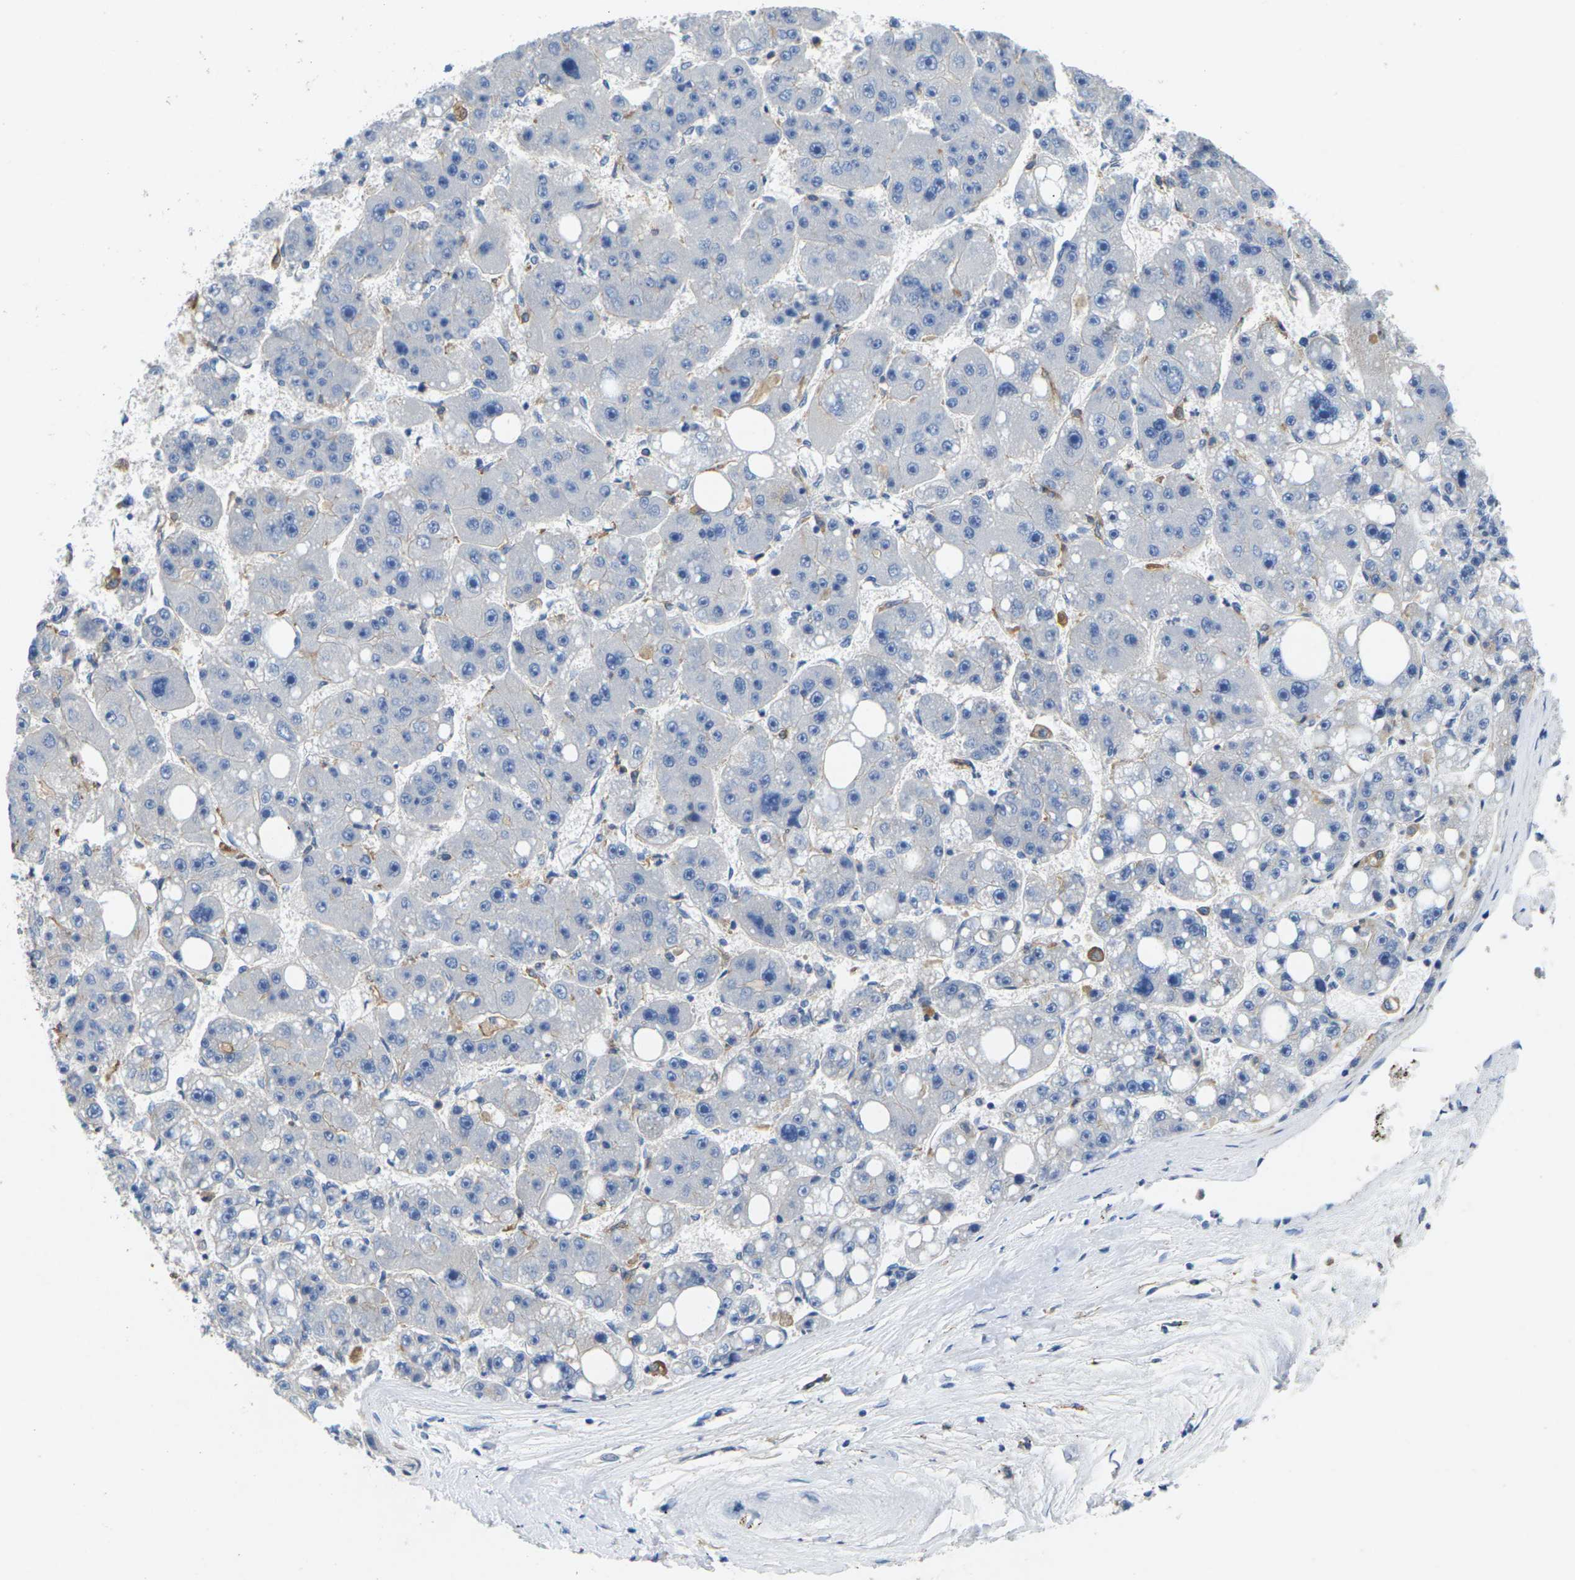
{"staining": {"intensity": "negative", "quantity": "none", "location": "none"}, "tissue": "liver cancer", "cell_type": "Tumor cells", "image_type": "cancer", "snomed": [{"axis": "morphology", "description": "Carcinoma, Hepatocellular, NOS"}, {"axis": "topography", "description": "Liver"}], "caption": "A histopathology image of human liver hepatocellular carcinoma is negative for staining in tumor cells.", "gene": "SCNN1A", "patient": {"sex": "female", "age": 61}}